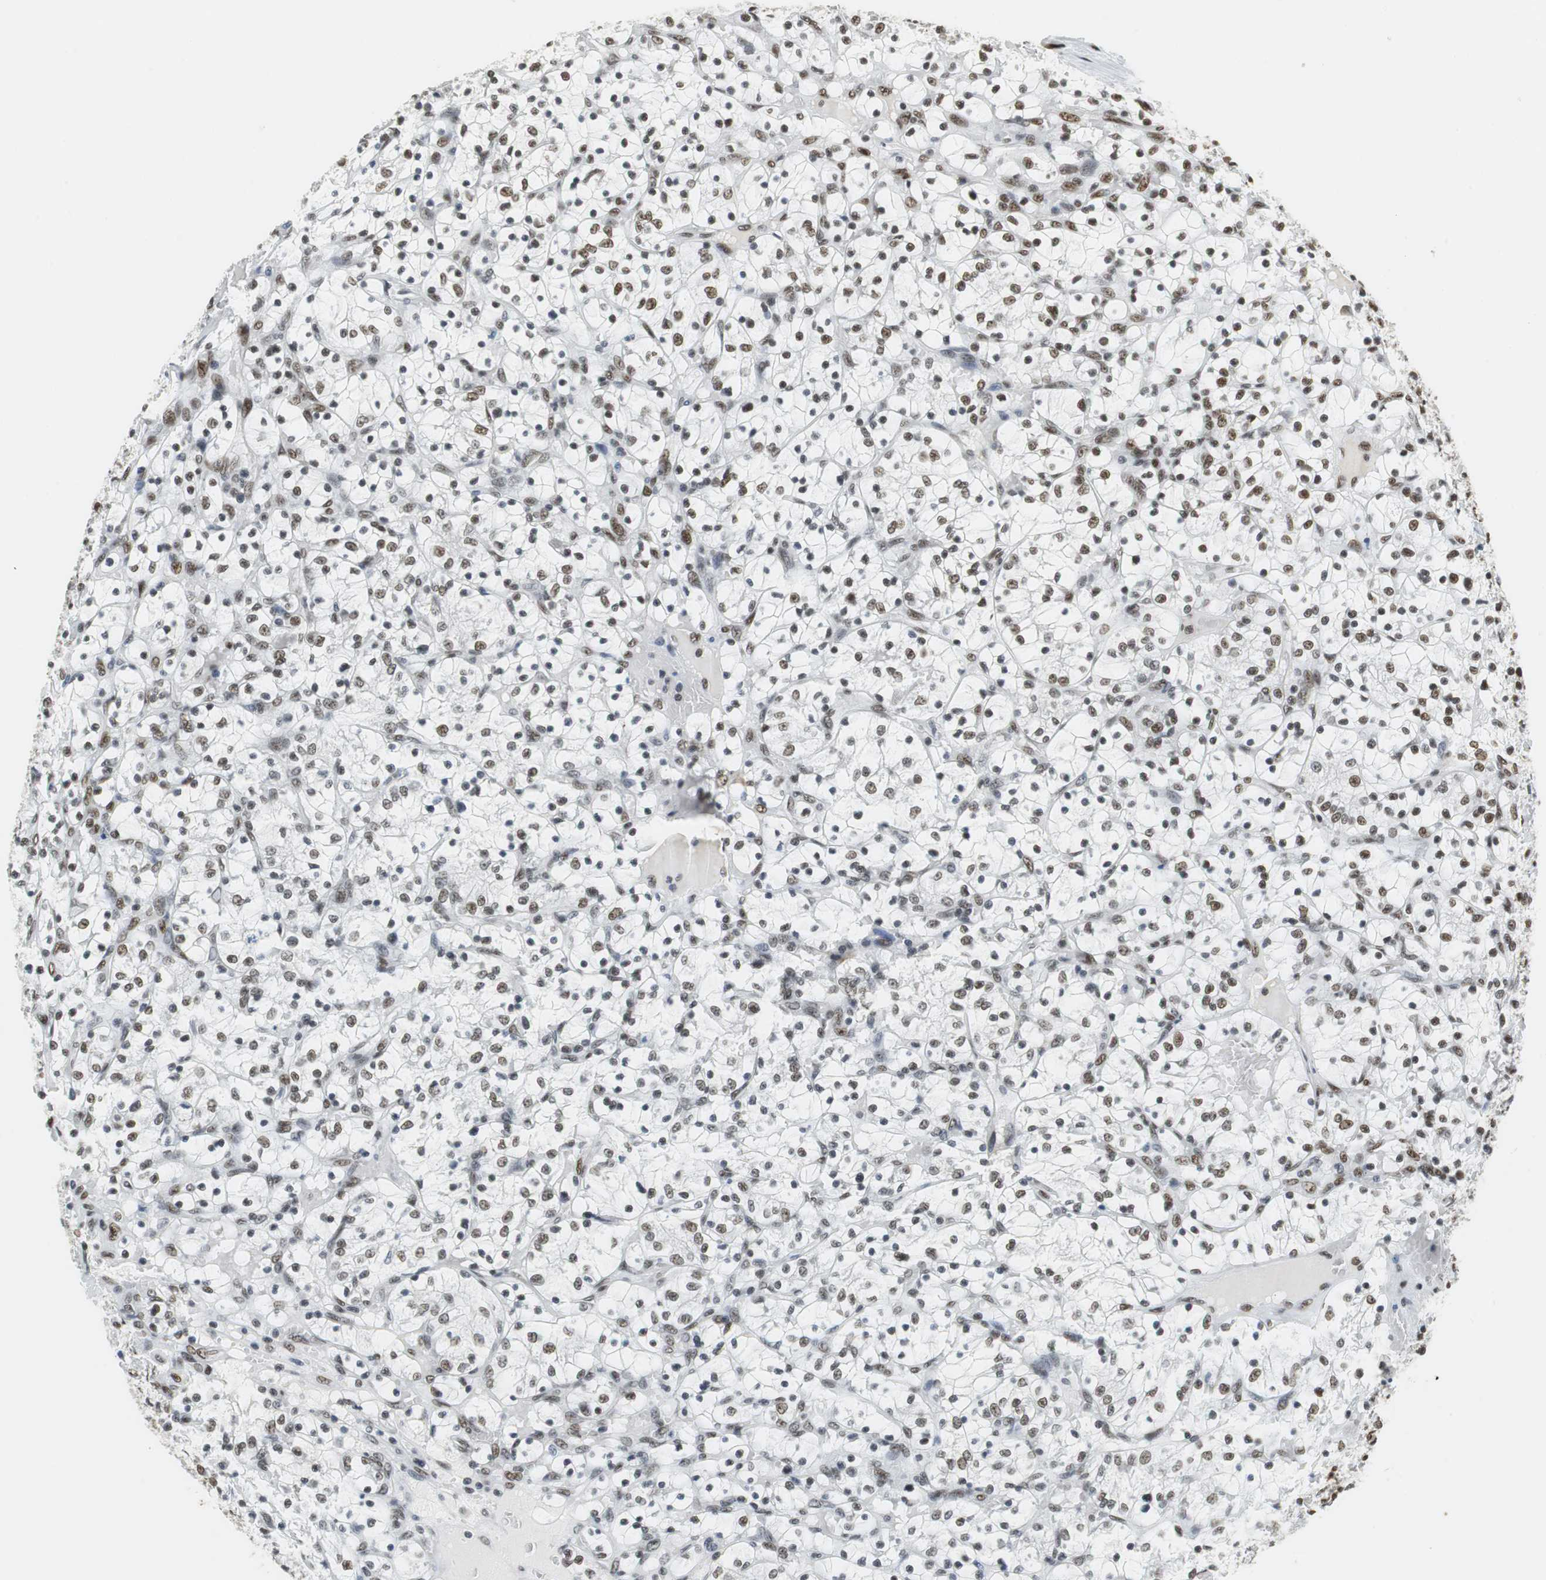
{"staining": {"intensity": "moderate", "quantity": ">75%", "location": "nuclear"}, "tissue": "renal cancer", "cell_type": "Tumor cells", "image_type": "cancer", "snomed": [{"axis": "morphology", "description": "Adenocarcinoma, NOS"}, {"axis": "topography", "description": "Kidney"}], "caption": "A micrograph showing moderate nuclear staining in approximately >75% of tumor cells in renal cancer, as visualized by brown immunohistochemical staining.", "gene": "PRKDC", "patient": {"sex": "female", "age": 69}}